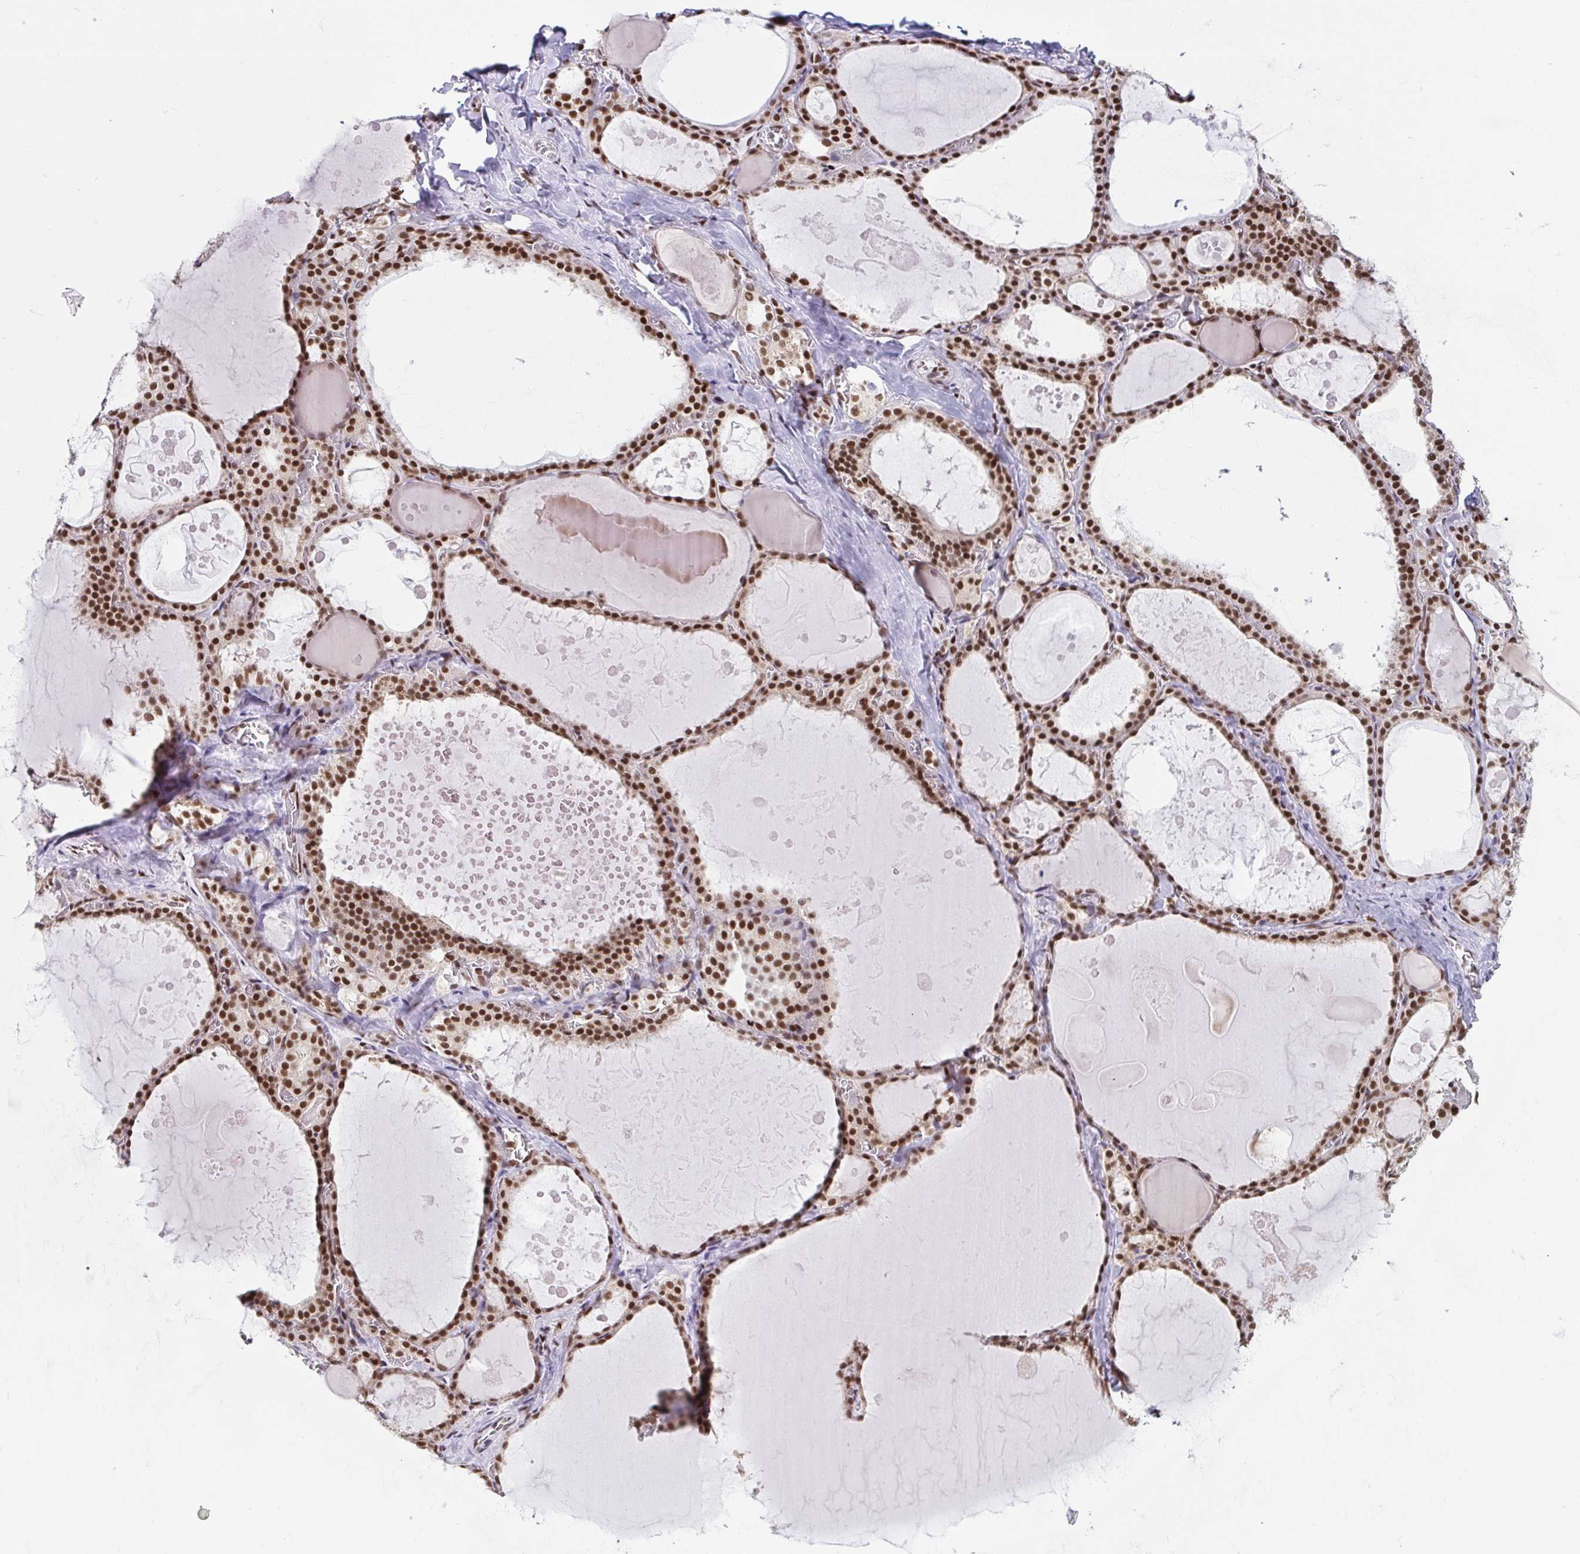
{"staining": {"intensity": "strong", "quantity": "25%-75%", "location": "nuclear"}, "tissue": "thyroid gland", "cell_type": "Glandular cells", "image_type": "normal", "snomed": [{"axis": "morphology", "description": "Normal tissue, NOS"}, {"axis": "topography", "description": "Thyroid gland"}], "caption": "Immunohistochemistry (IHC) (DAB (3,3'-diaminobenzidine)) staining of benign human thyroid gland demonstrates strong nuclear protein expression in about 25%-75% of glandular cells.", "gene": "EWSR1", "patient": {"sex": "male", "age": 56}}